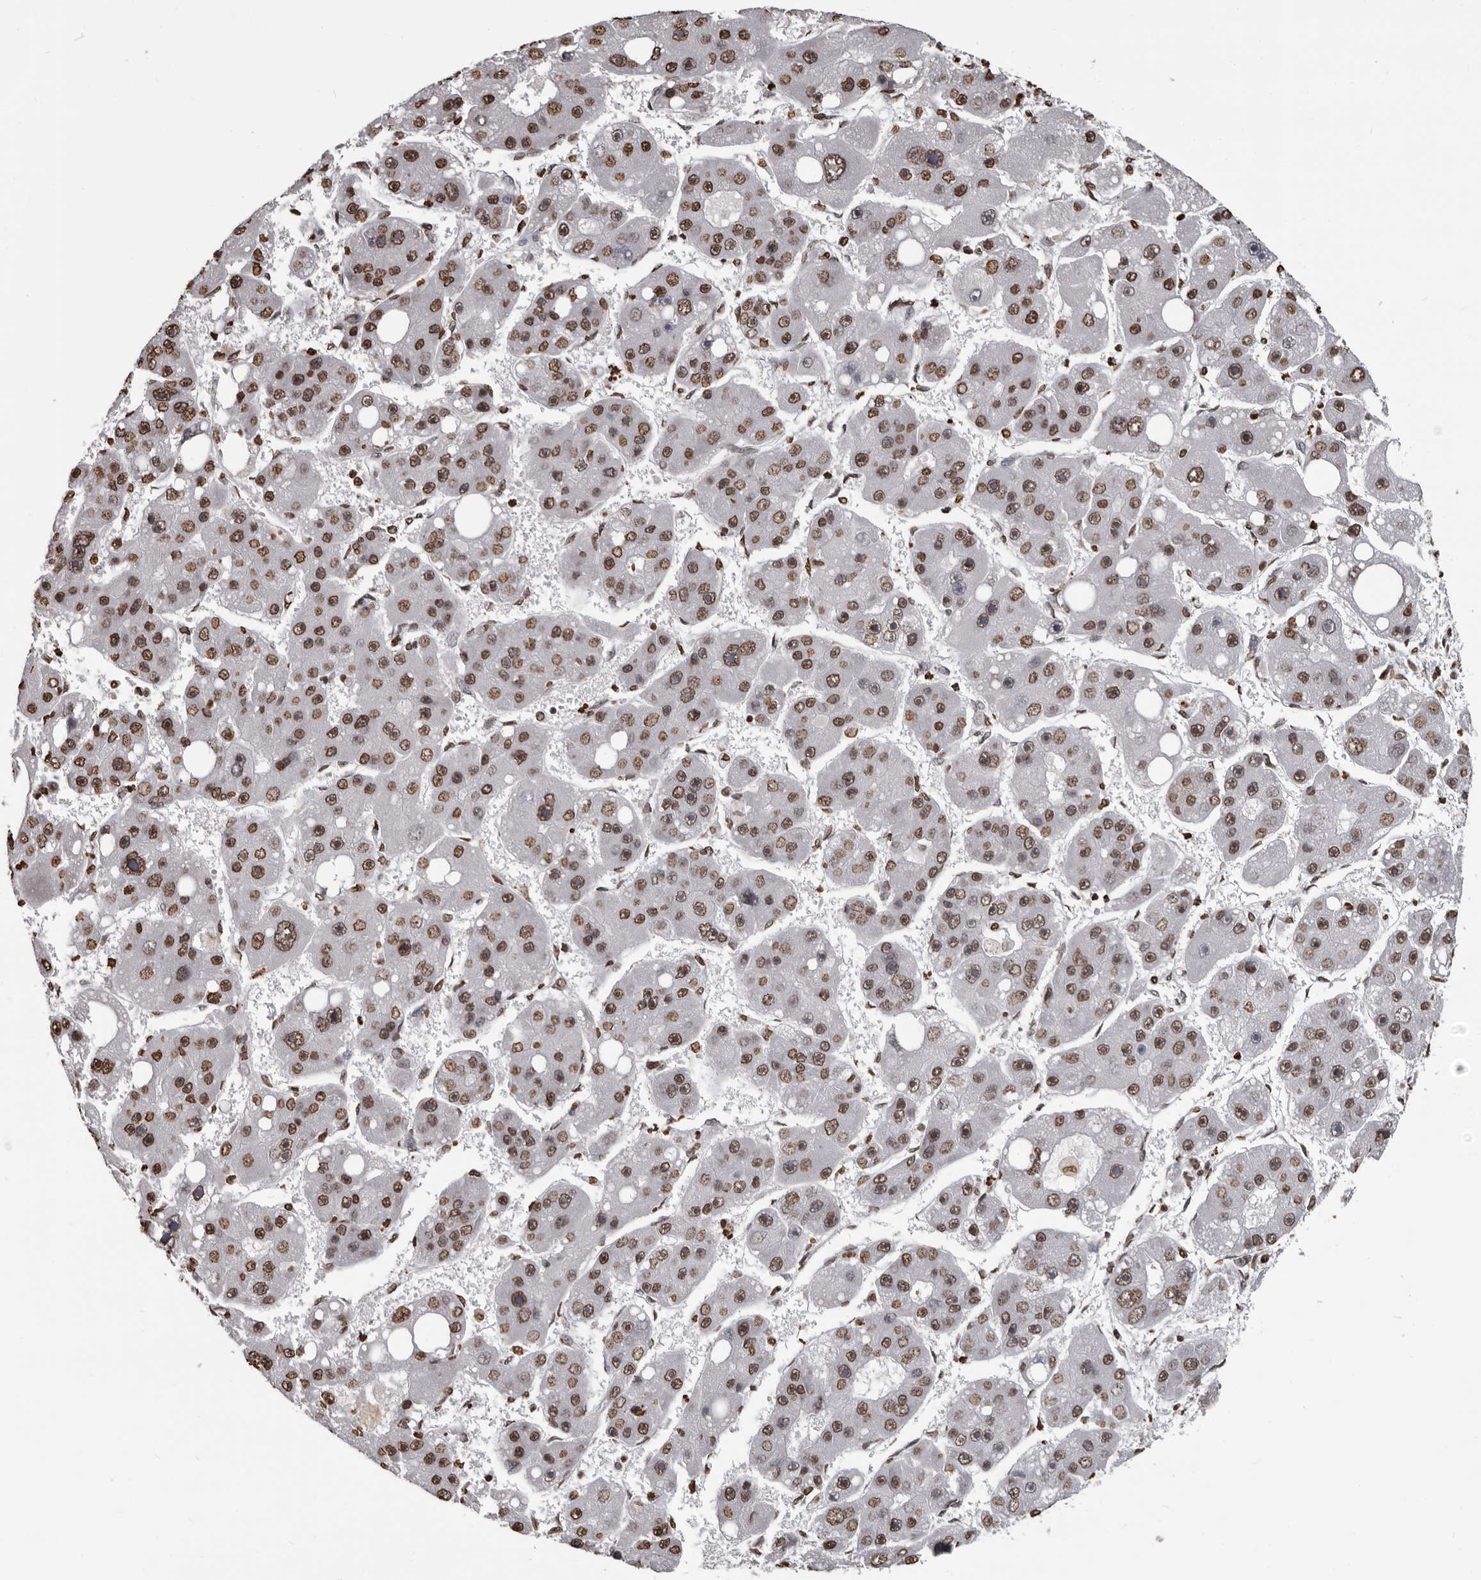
{"staining": {"intensity": "strong", "quantity": ">75%", "location": "nuclear"}, "tissue": "liver cancer", "cell_type": "Tumor cells", "image_type": "cancer", "snomed": [{"axis": "morphology", "description": "Carcinoma, Hepatocellular, NOS"}, {"axis": "topography", "description": "Liver"}], "caption": "A histopathology image of human liver cancer stained for a protein demonstrates strong nuclear brown staining in tumor cells.", "gene": "AHR", "patient": {"sex": "female", "age": 61}}